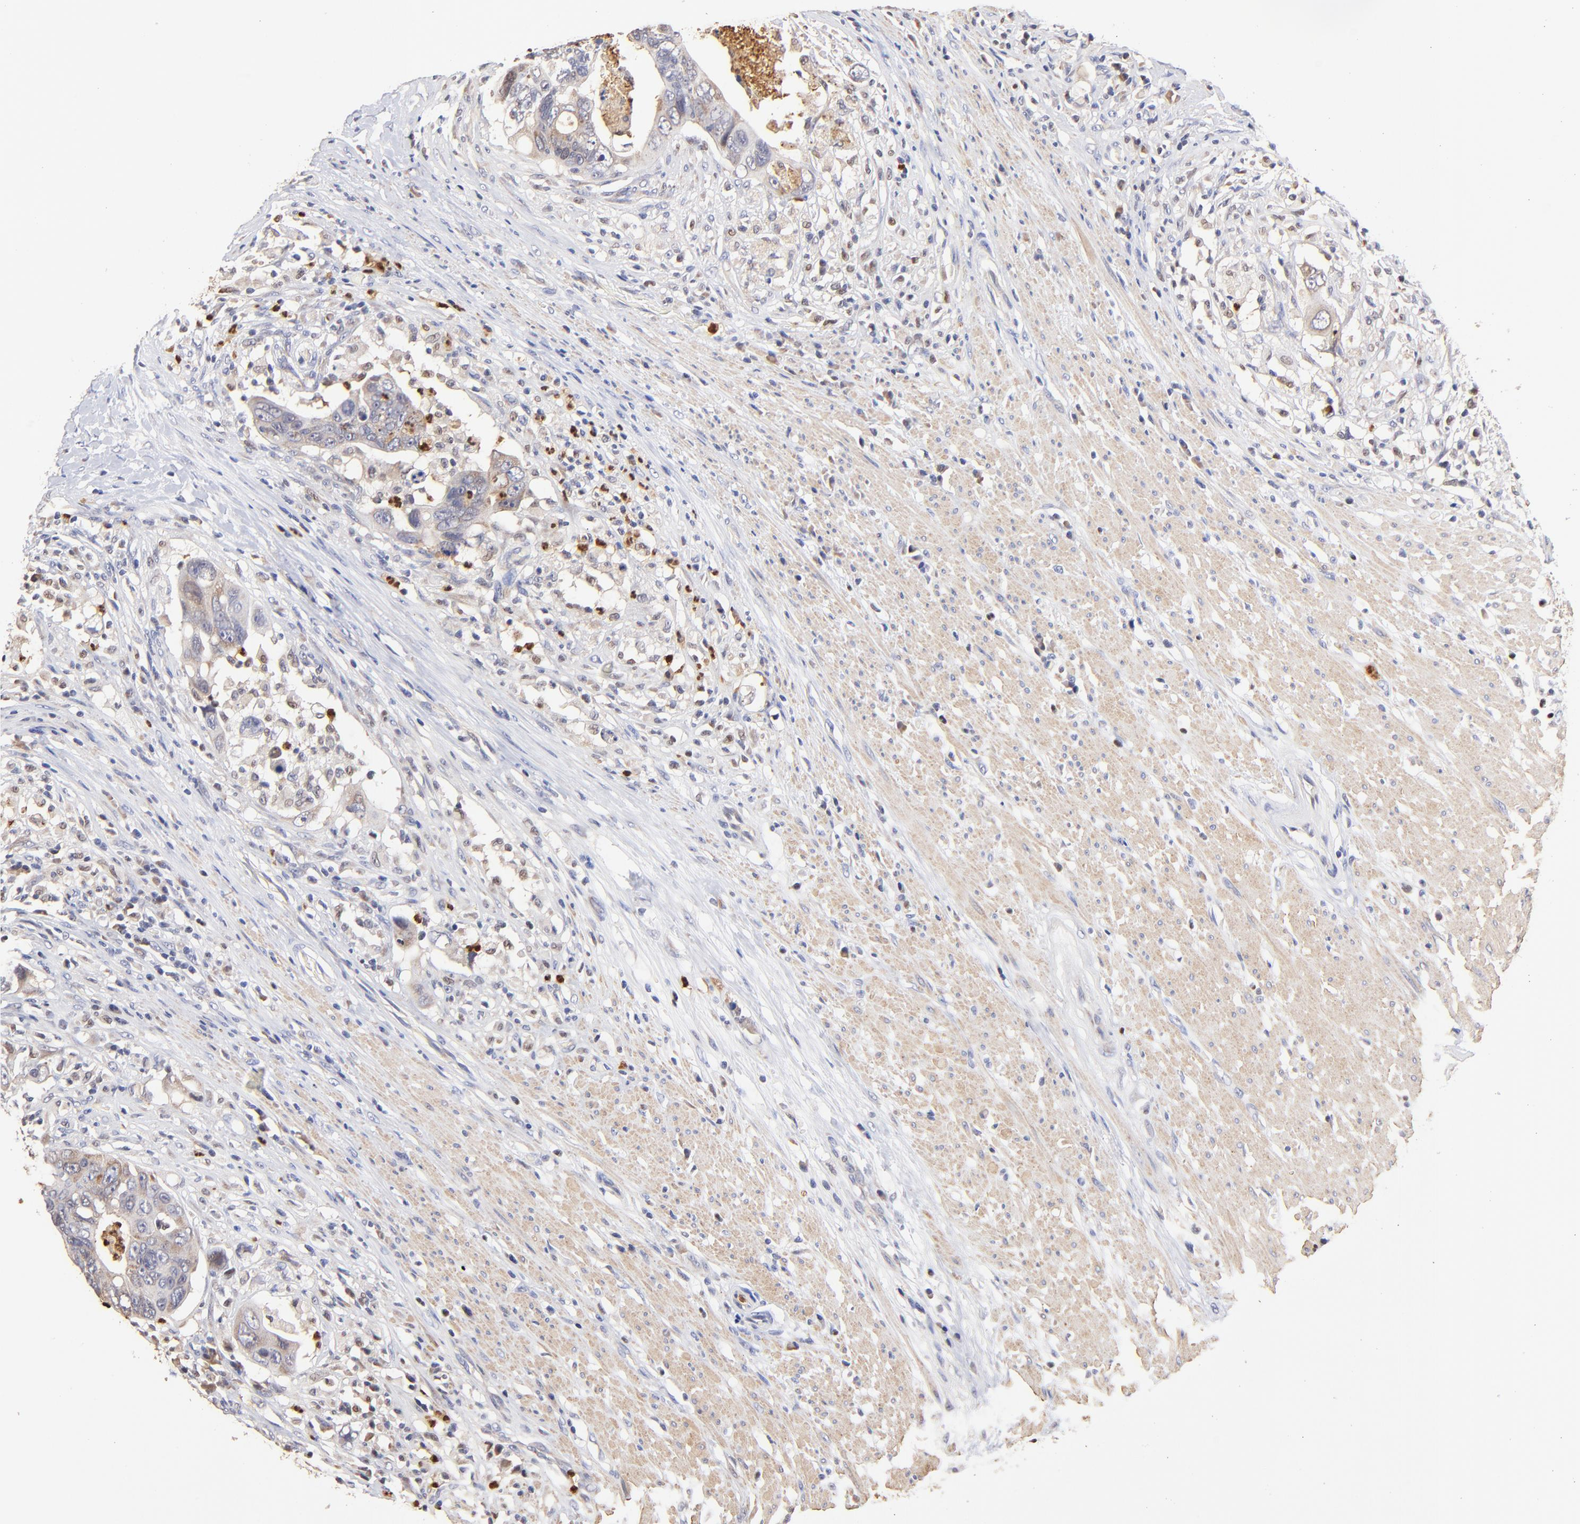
{"staining": {"intensity": "moderate", "quantity": "<25%", "location": "cytoplasmic/membranous"}, "tissue": "colorectal cancer", "cell_type": "Tumor cells", "image_type": "cancer", "snomed": [{"axis": "morphology", "description": "Adenocarcinoma, NOS"}, {"axis": "topography", "description": "Rectum"}], "caption": "This image reveals colorectal cancer stained with immunohistochemistry (IHC) to label a protein in brown. The cytoplasmic/membranous of tumor cells show moderate positivity for the protein. Nuclei are counter-stained blue.", "gene": "BBOF1", "patient": {"sex": "male", "age": 53}}